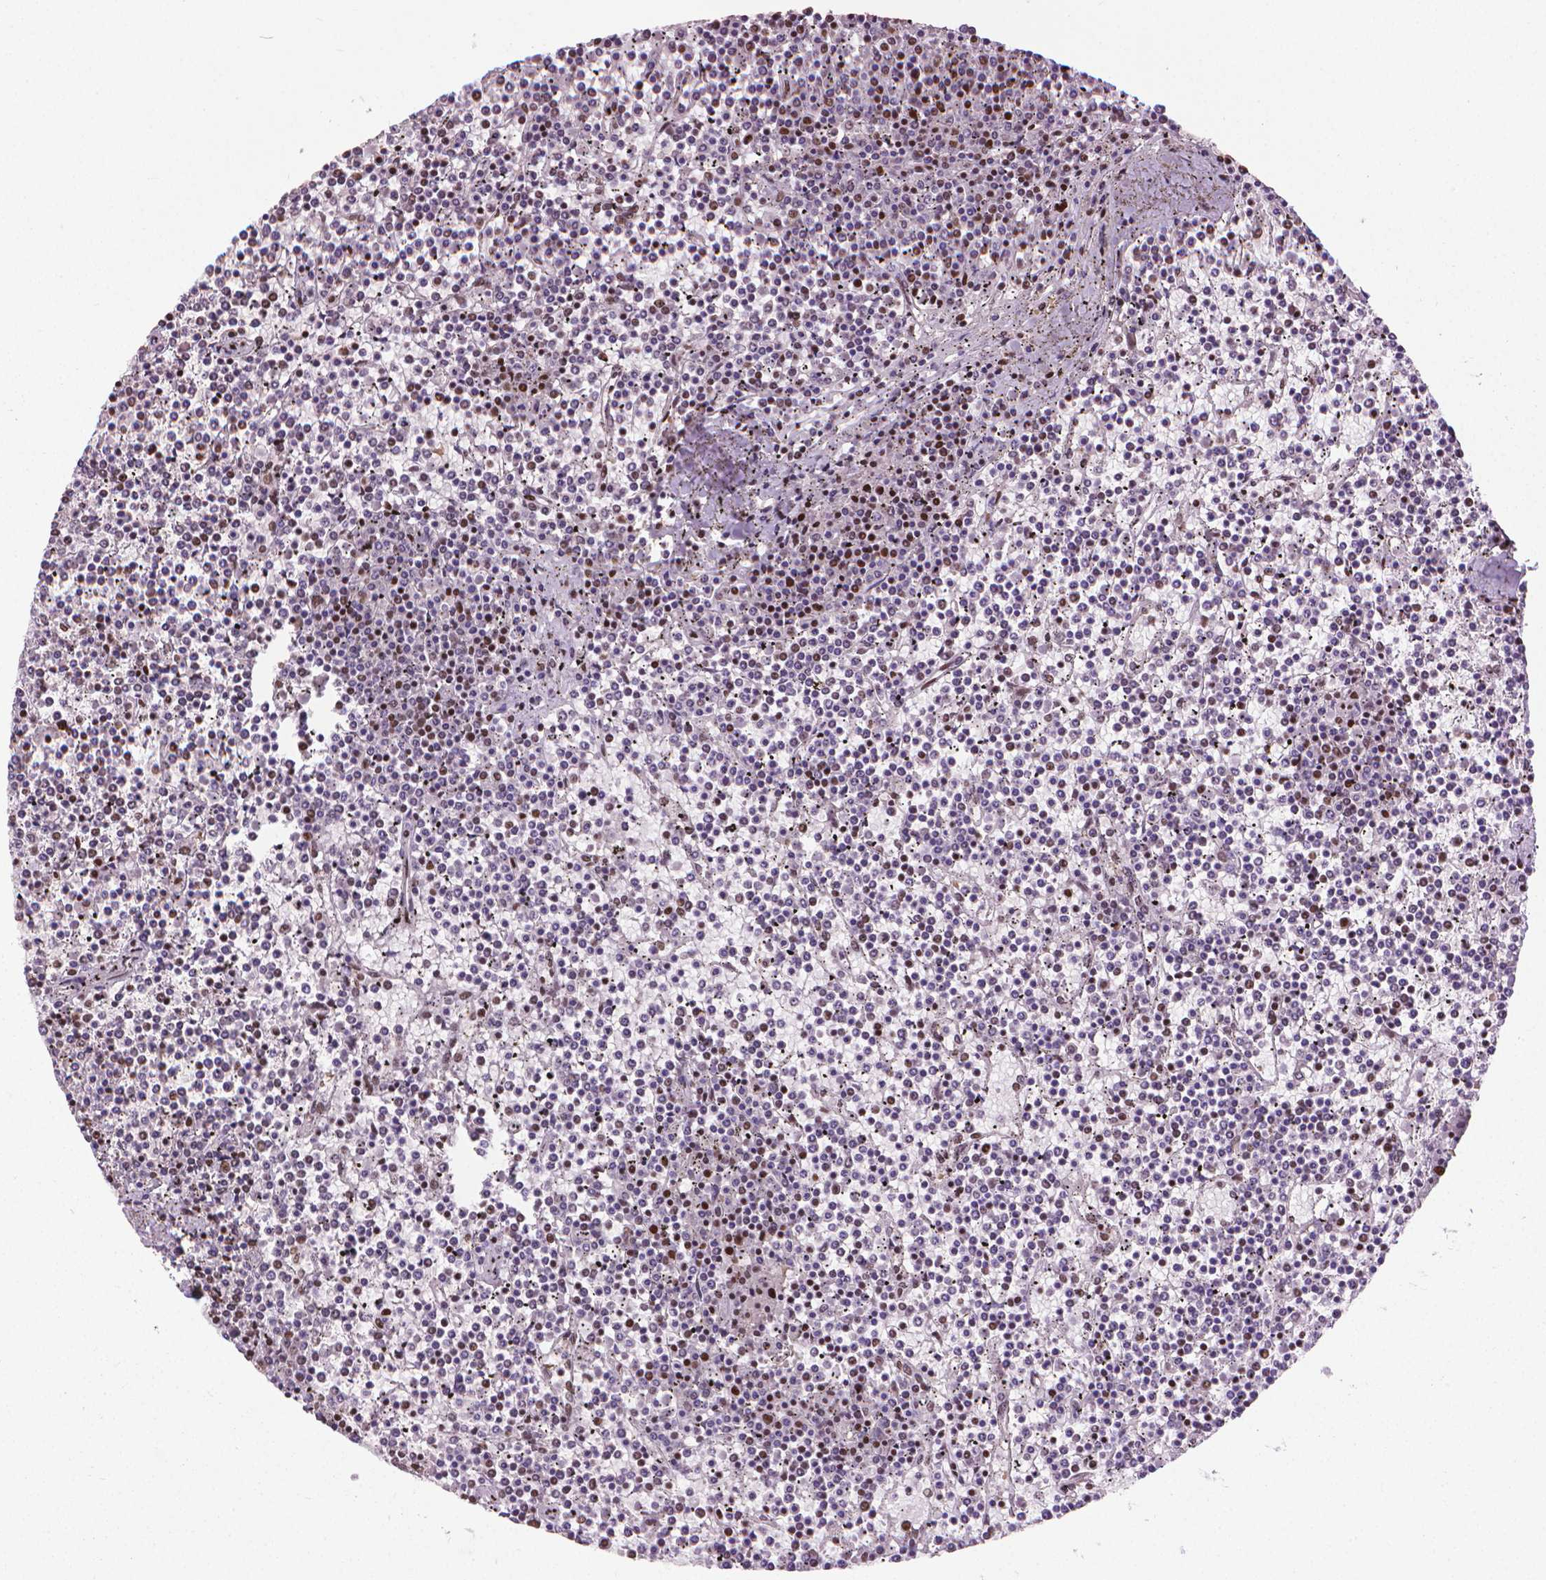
{"staining": {"intensity": "moderate", "quantity": "25%-75%", "location": "nuclear"}, "tissue": "lymphoma", "cell_type": "Tumor cells", "image_type": "cancer", "snomed": [{"axis": "morphology", "description": "Malignant lymphoma, non-Hodgkin's type, Low grade"}, {"axis": "topography", "description": "Spleen"}], "caption": "Moderate nuclear expression is present in about 25%-75% of tumor cells in lymphoma.", "gene": "AKAP8", "patient": {"sex": "female", "age": 19}}